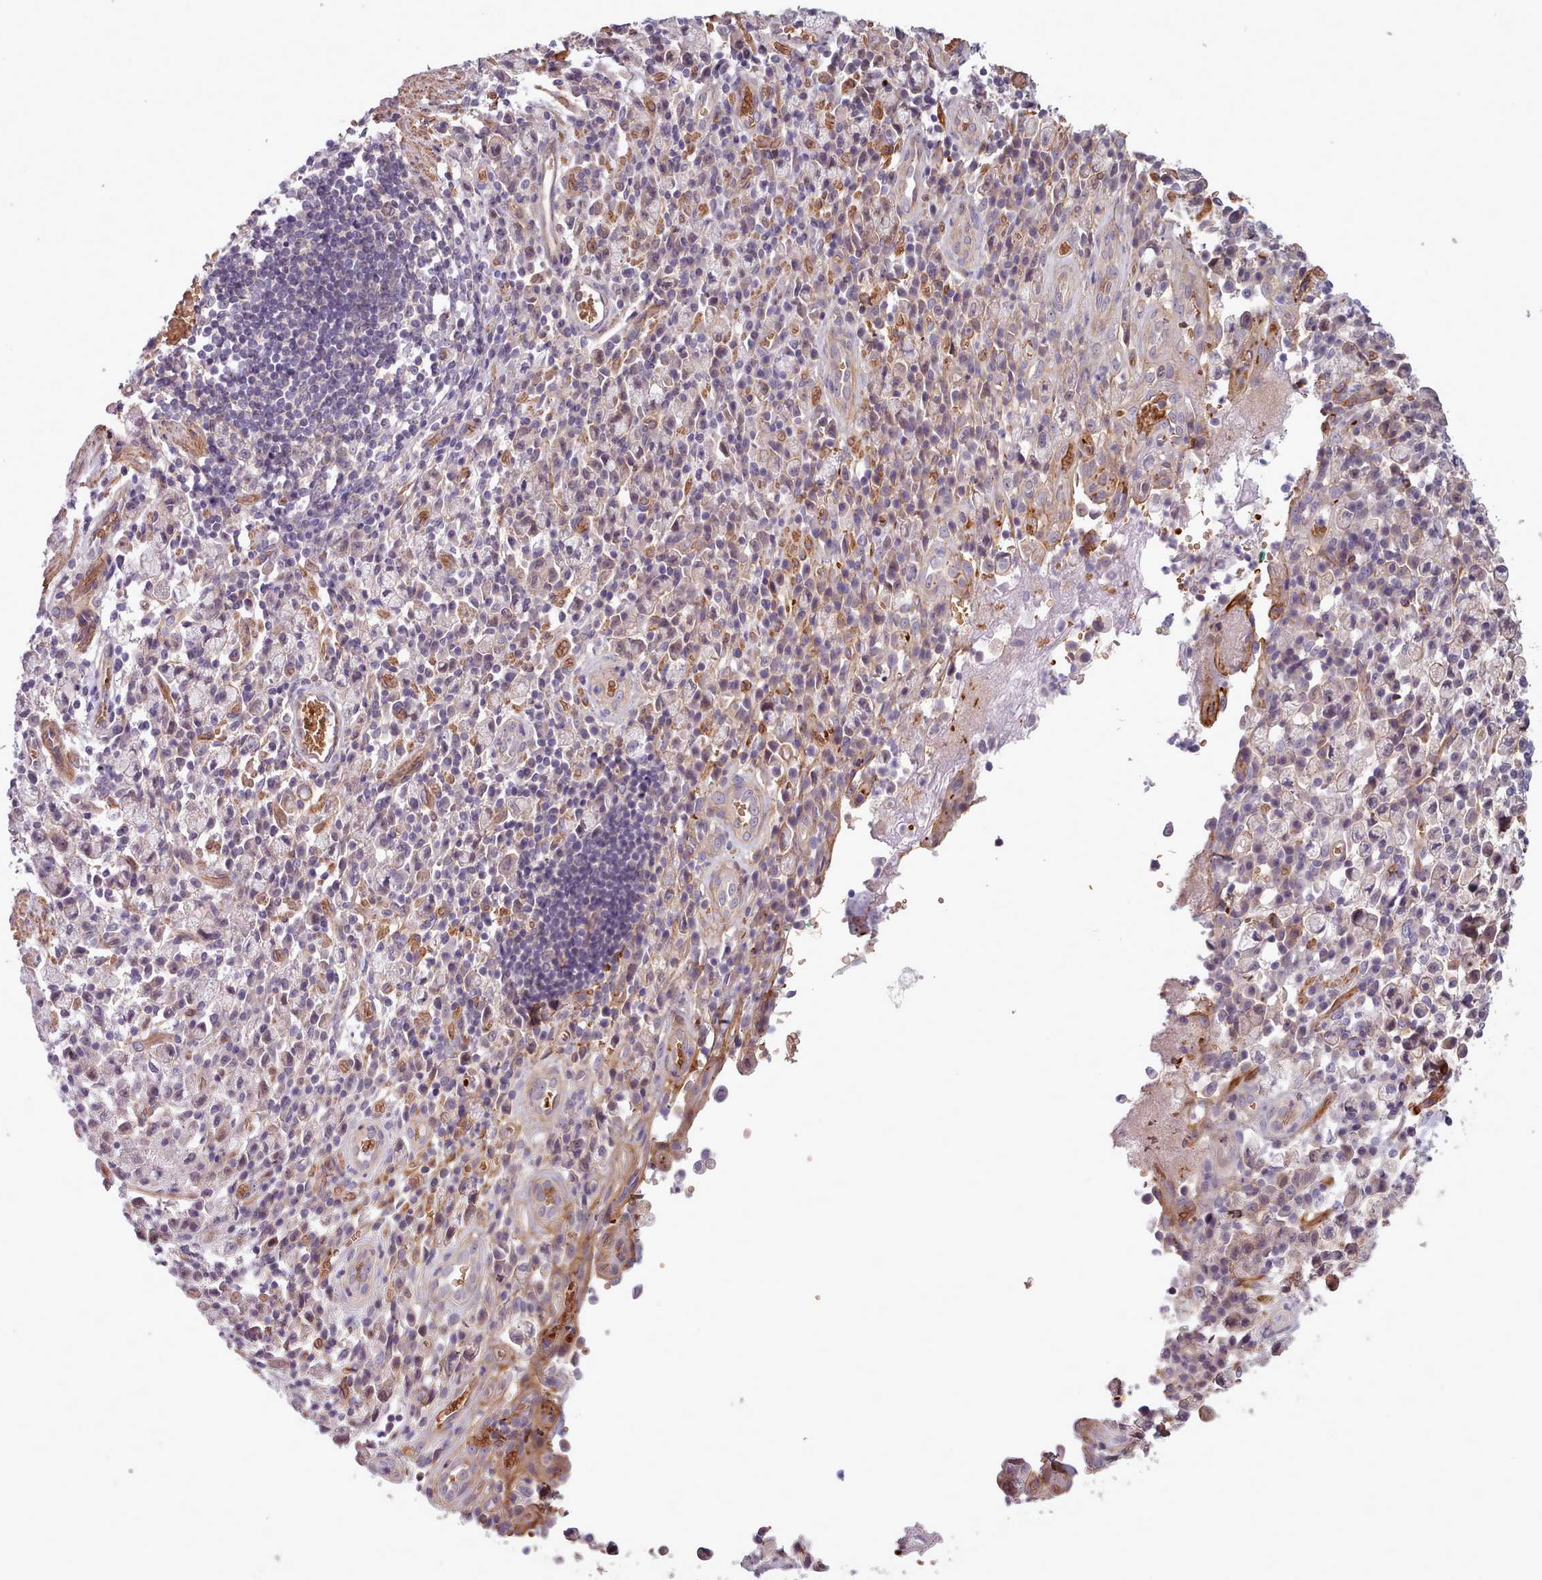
{"staining": {"intensity": "negative", "quantity": "none", "location": "none"}, "tissue": "stomach cancer", "cell_type": "Tumor cells", "image_type": "cancer", "snomed": [{"axis": "morphology", "description": "Adenocarcinoma, NOS"}, {"axis": "topography", "description": "Stomach"}], "caption": "This is an immunohistochemistry (IHC) image of adenocarcinoma (stomach). There is no expression in tumor cells.", "gene": "CLNS1A", "patient": {"sex": "male", "age": 77}}